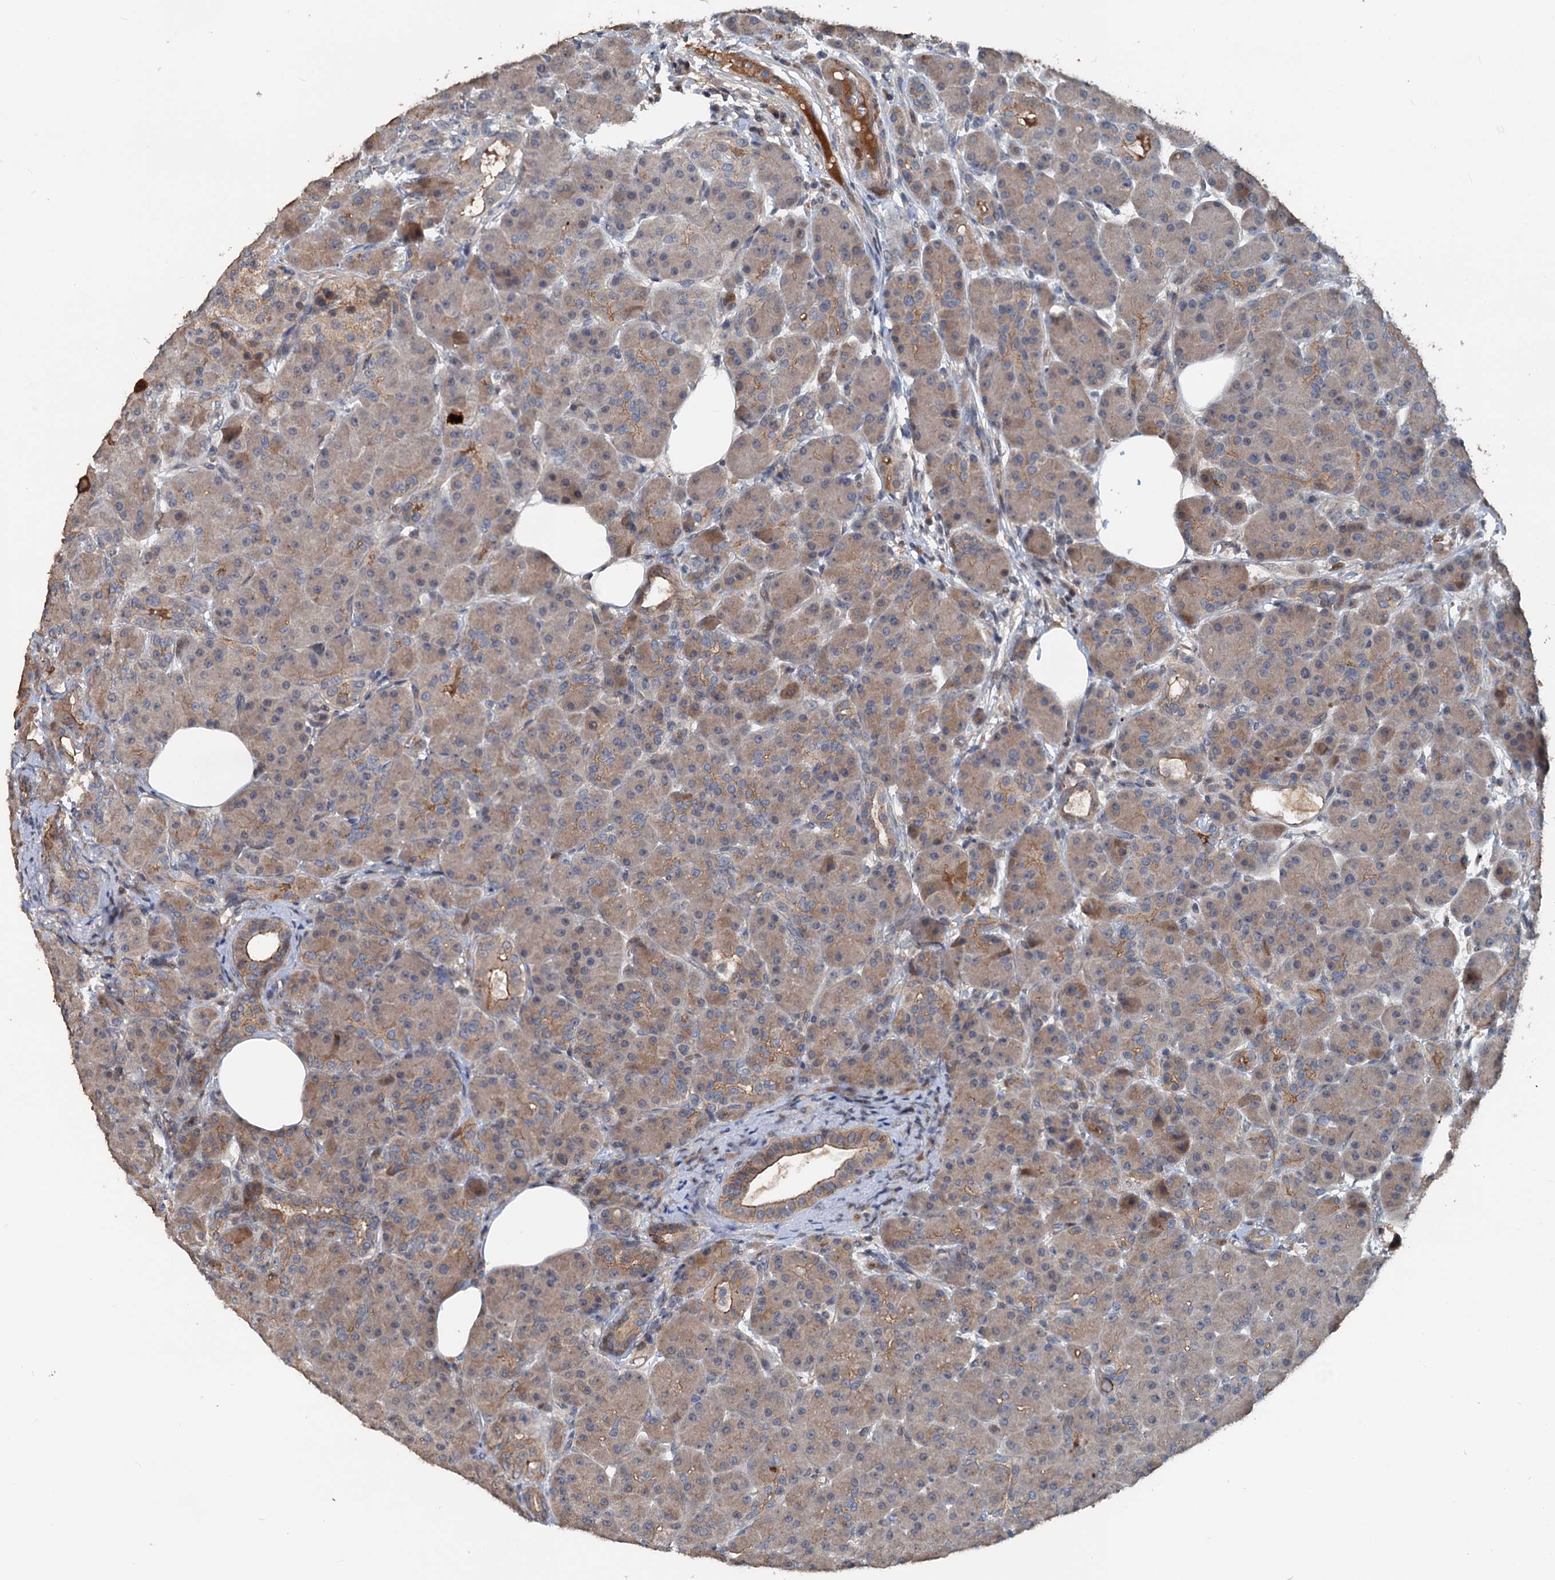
{"staining": {"intensity": "moderate", "quantity": "<25%", "location": "cytoplasmic/membranous"}, "tissue": "pancreas", "cell_type": "Exocrine glandular cells", "image_type": "normal", "snomed": [{"axis": "morphology", "description": "Normal tissue, NOS"}, {"axis": "topography", "description": "Pancreas"}], "caption": "Brown immunohistochemical staining in benign pancreas reveals moderate cytoplasmic/membranous staining in about <25% of exocrine glandular cells.", "gene": "TEDC1", "patient": {"sex": "male", "age": 63}}